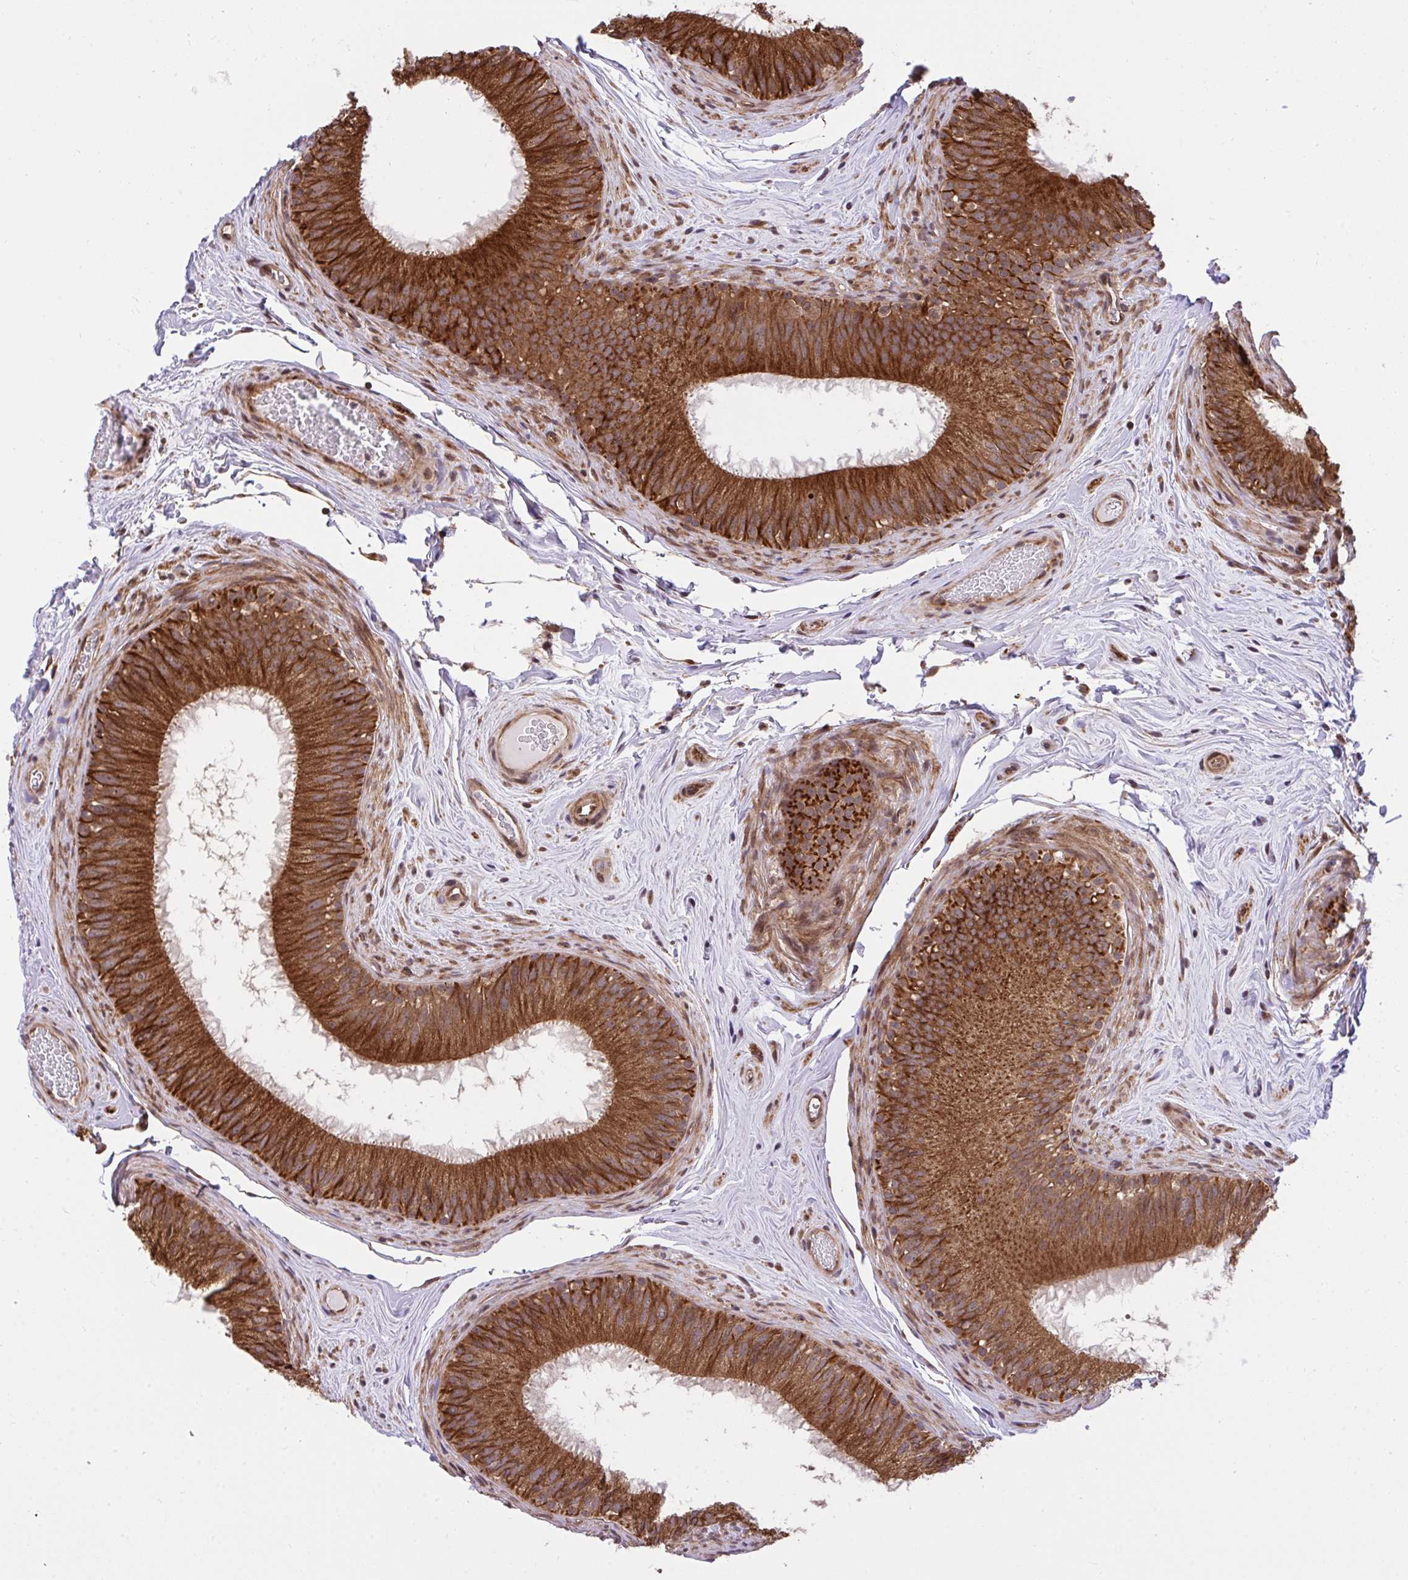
{"staining": {"intensity": "strong", "quantity": ">75%", "location": "cytoplasmic/membranous"}, "tissue": "epididymis", "cell_type": "Glandular cells", "image_type": "normal", "snomed": [{"axis": "morphology", "description": "Normal tissue, NOS"}, {"axis": "topography", "description": "Epididymis"}], "caption": "The histopathology image displays immunohistochemical staining of benign epididymis. There is strong cytoplasmic/membranous expression is identified in approximately >75% of glandular cells.", "gene": "ERI1", "patient": {"sex": "male", "age": 44}}